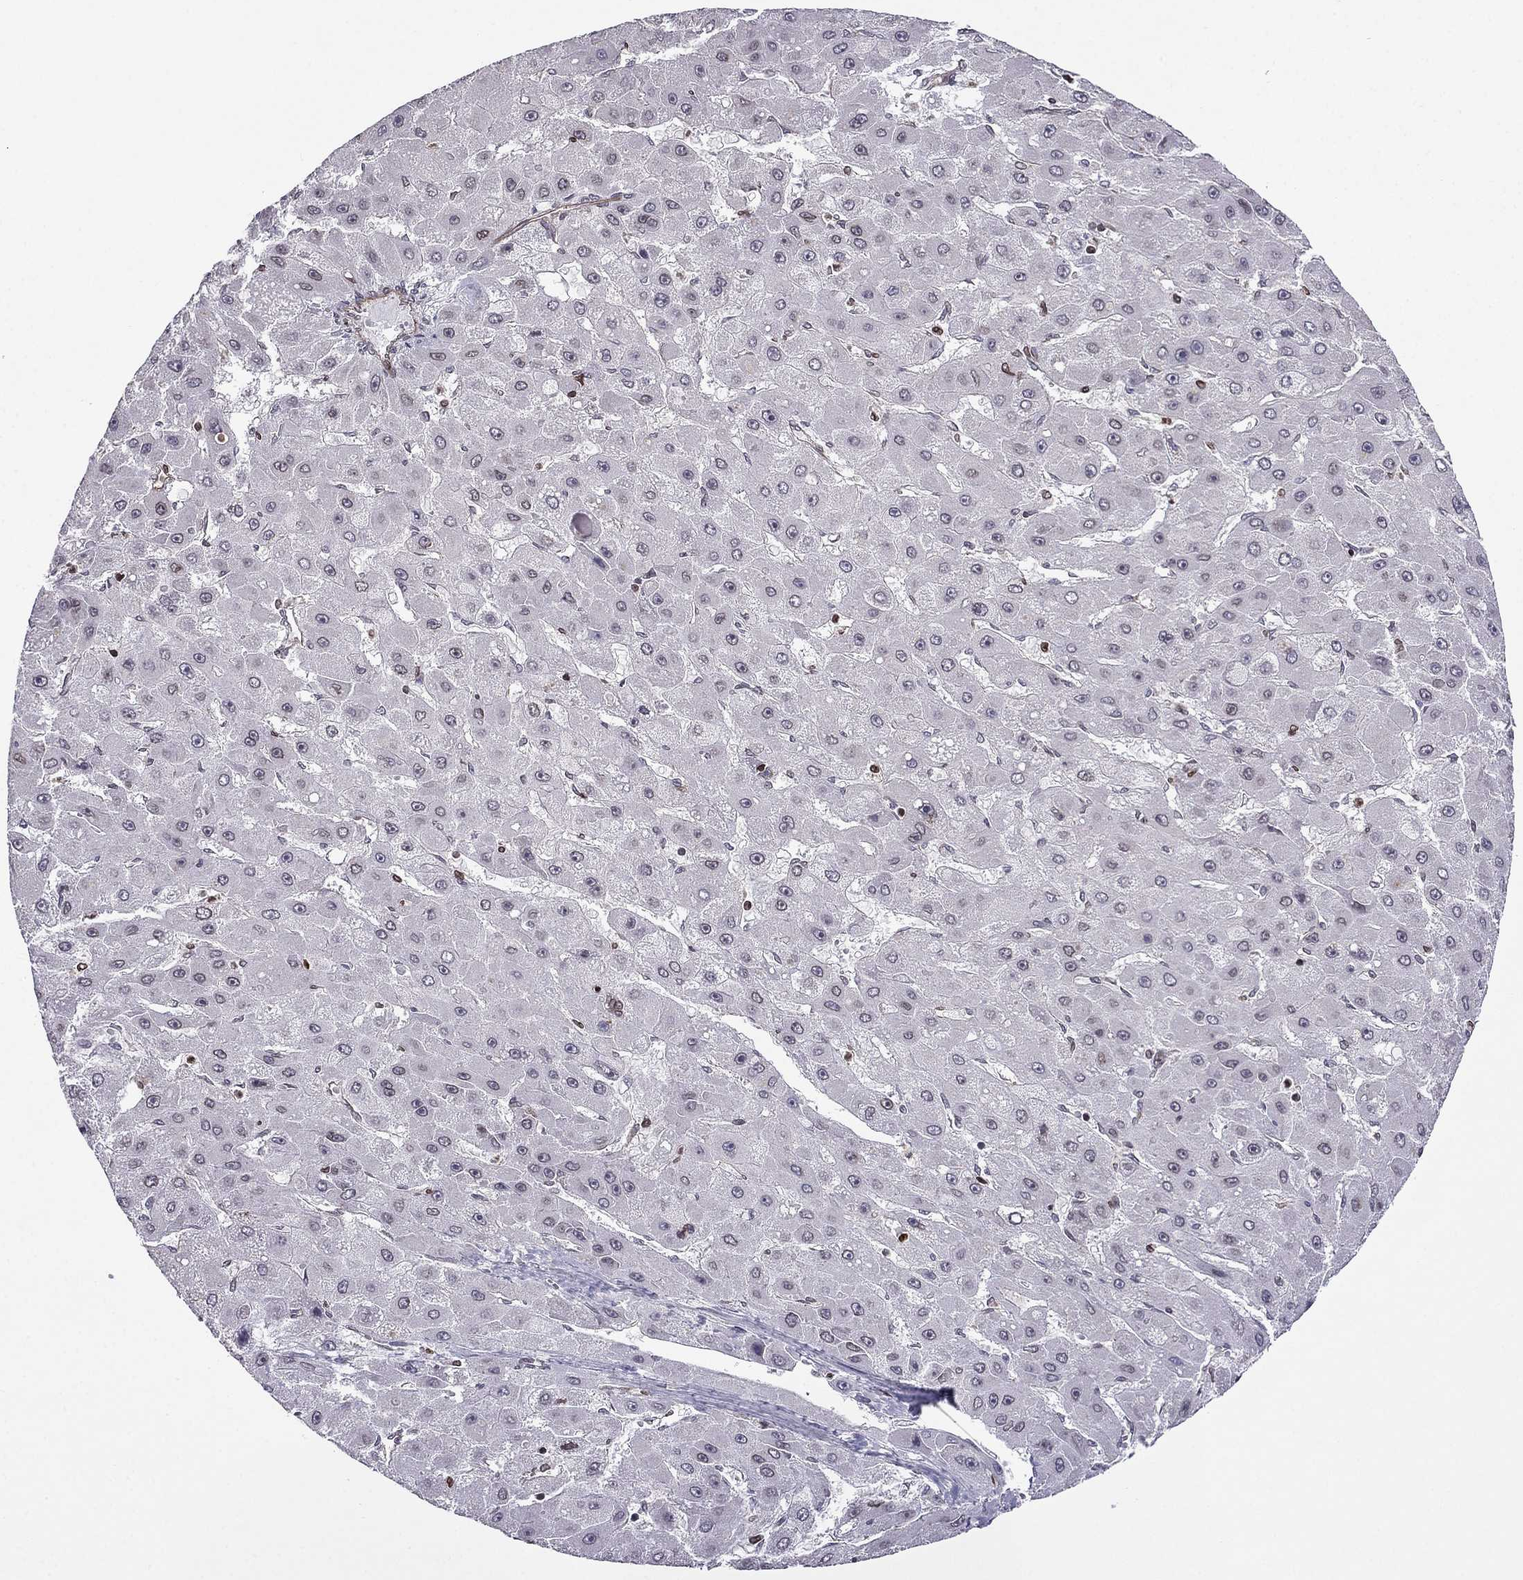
{"staining": {"intensity": "negative", "quantity": "none", "location": "none"}, "tissue": "liver cancer", "cell_type": "Tumor cells", "image_type": "cancer", "snomed": [{"axis": "morphology", "description": "Carcinoma, Hepatocellular, NOS"}, {"axis": "topography", "description": "Liver"}], "caption": "A high-resolution micrograph shows IHC staining of liver cancer, which reveals no significant staining in tumor cells.", "gene": "CDC42BPA", "patient": {"sex": "female", "age": 25}}